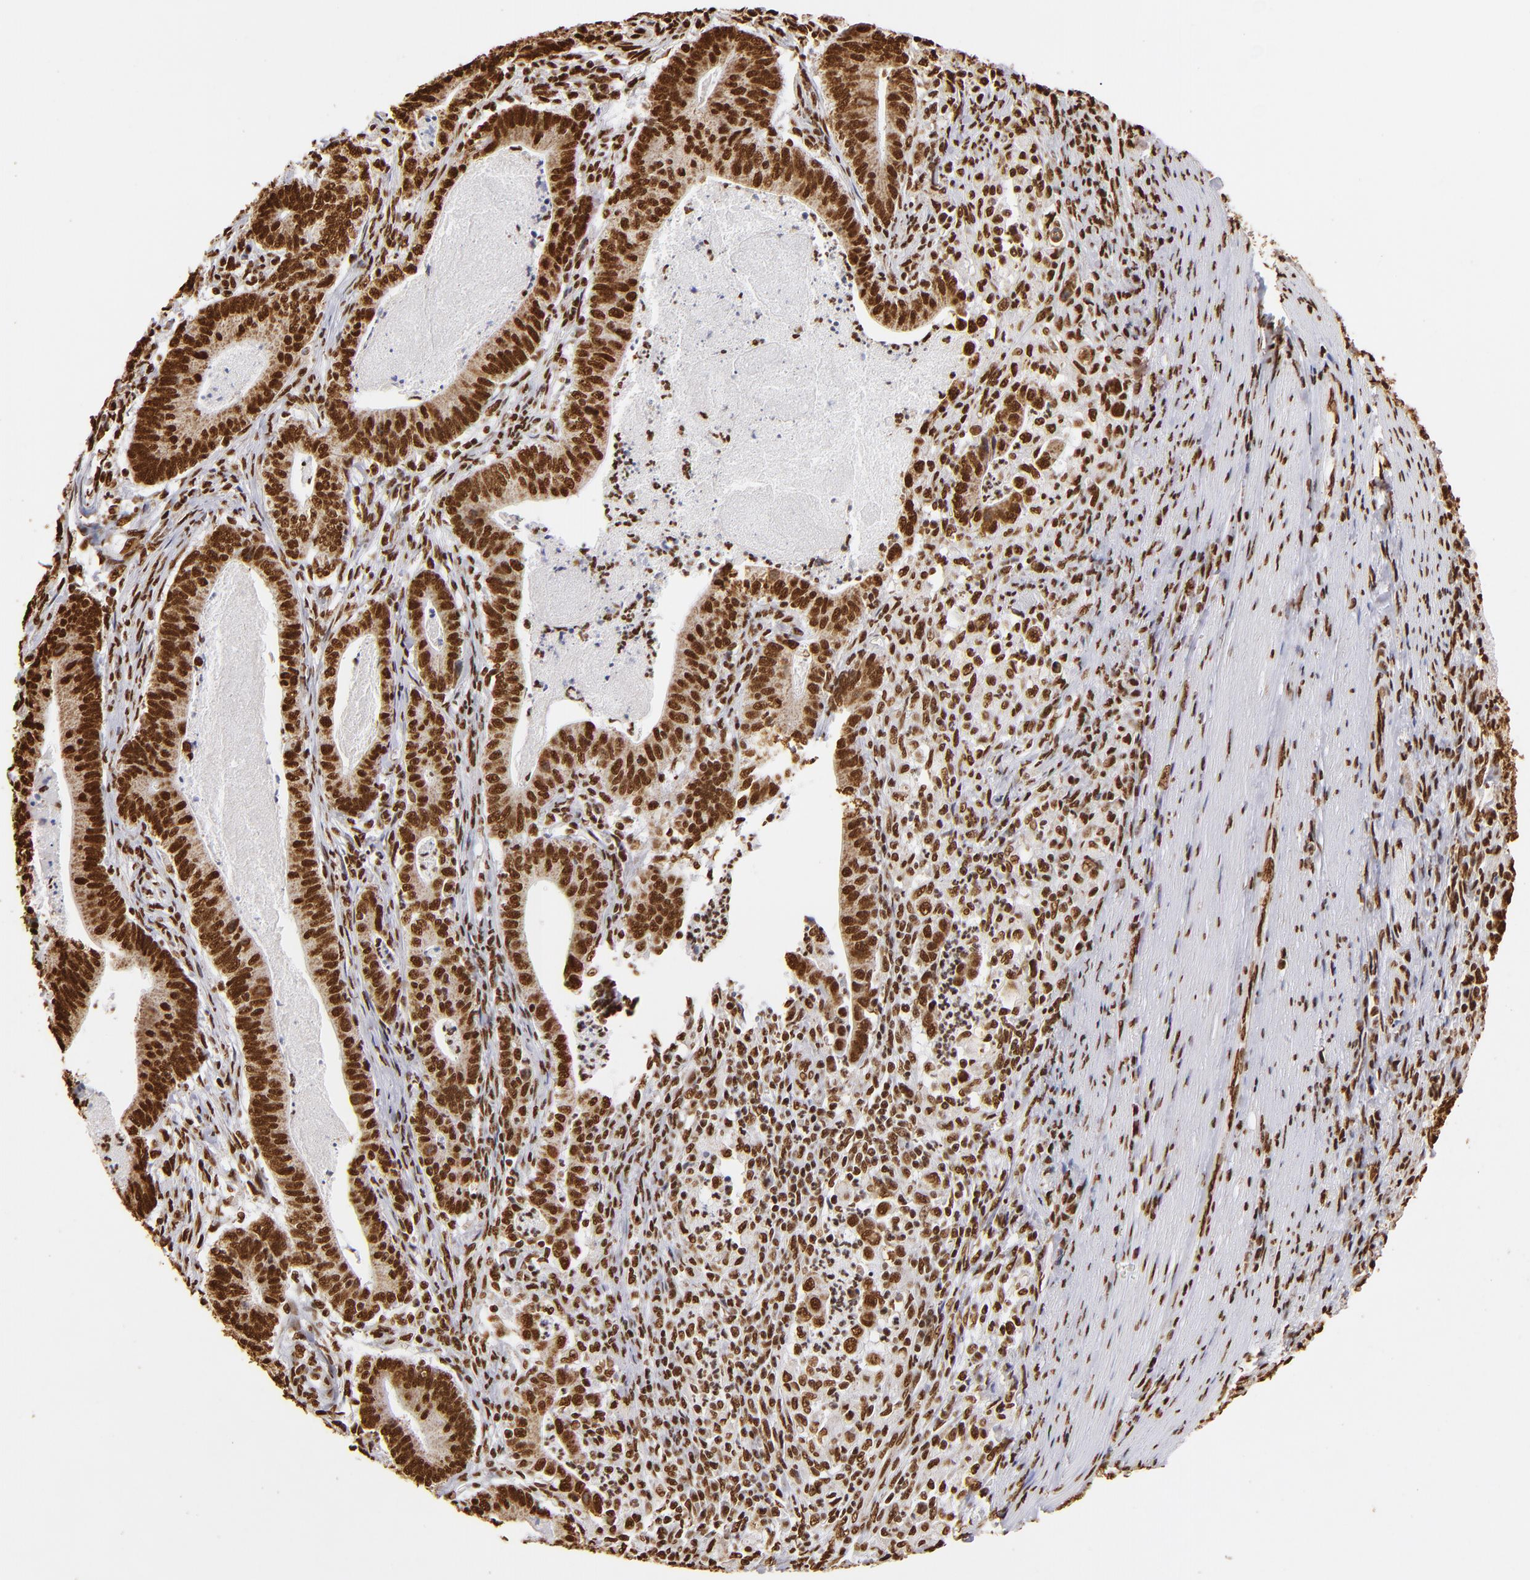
{"staining": {"intensity": "strong", "quantity": ">75%", "location": "nuclear"}, "tissue": "stomach cancer", "cell_type": "Tumor cells", "image_type": "cancer", "snomed": [{"axis": "morphology", "description": "Adenocarcinoma, NOS"}, {"axis": "topography", "description": "Stomach, lower"}], "caption": "IHC (DAB (3,3'-diaminobenzidine)) staining of stomach cancer demonstrates strong nuclear protein staining in about >75% of tumor cells. Nuclei are stained in blue.", "gene": "ILF3", "patient": {"sex": "female", "age": 86}}